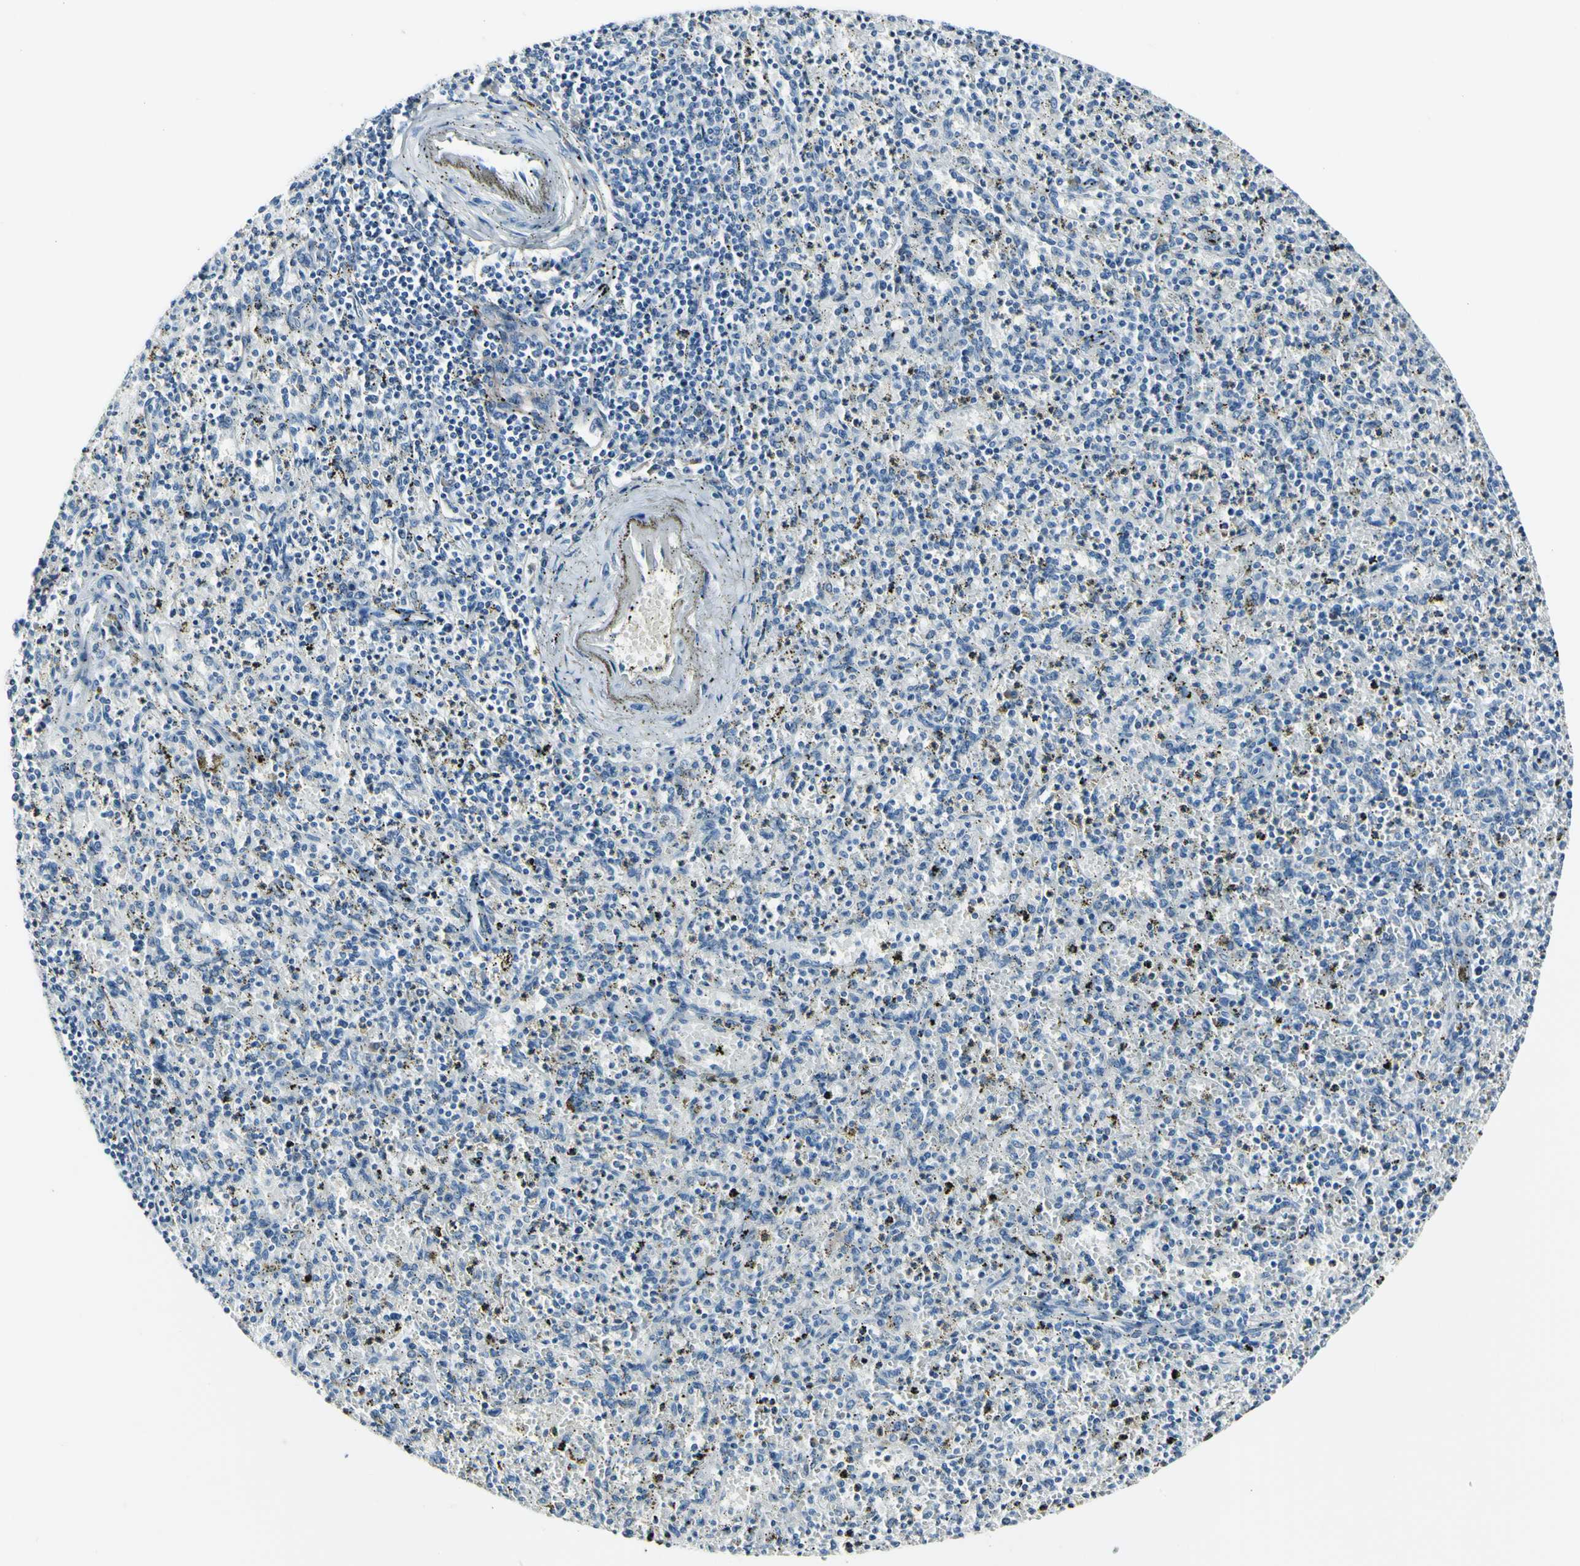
{"staining": {"intensity": "negative", "quantity": "none", "location": "none"}, "tissue": "spleen", "cell_type": "Cells in red pulp", "image_type": "normal", "snomed": [{"axis": "morphology", "description": "Normal tissue, NOS"}, {"axis": "topography", "description": "Spleen"}], "caption": "IHC image of normal spleen: human spleen stained with DAB reveals no significant protein positivity in cells in red pulp.", "gene": "COL6A3", "patient": {"sex": "male", "age": 72}}